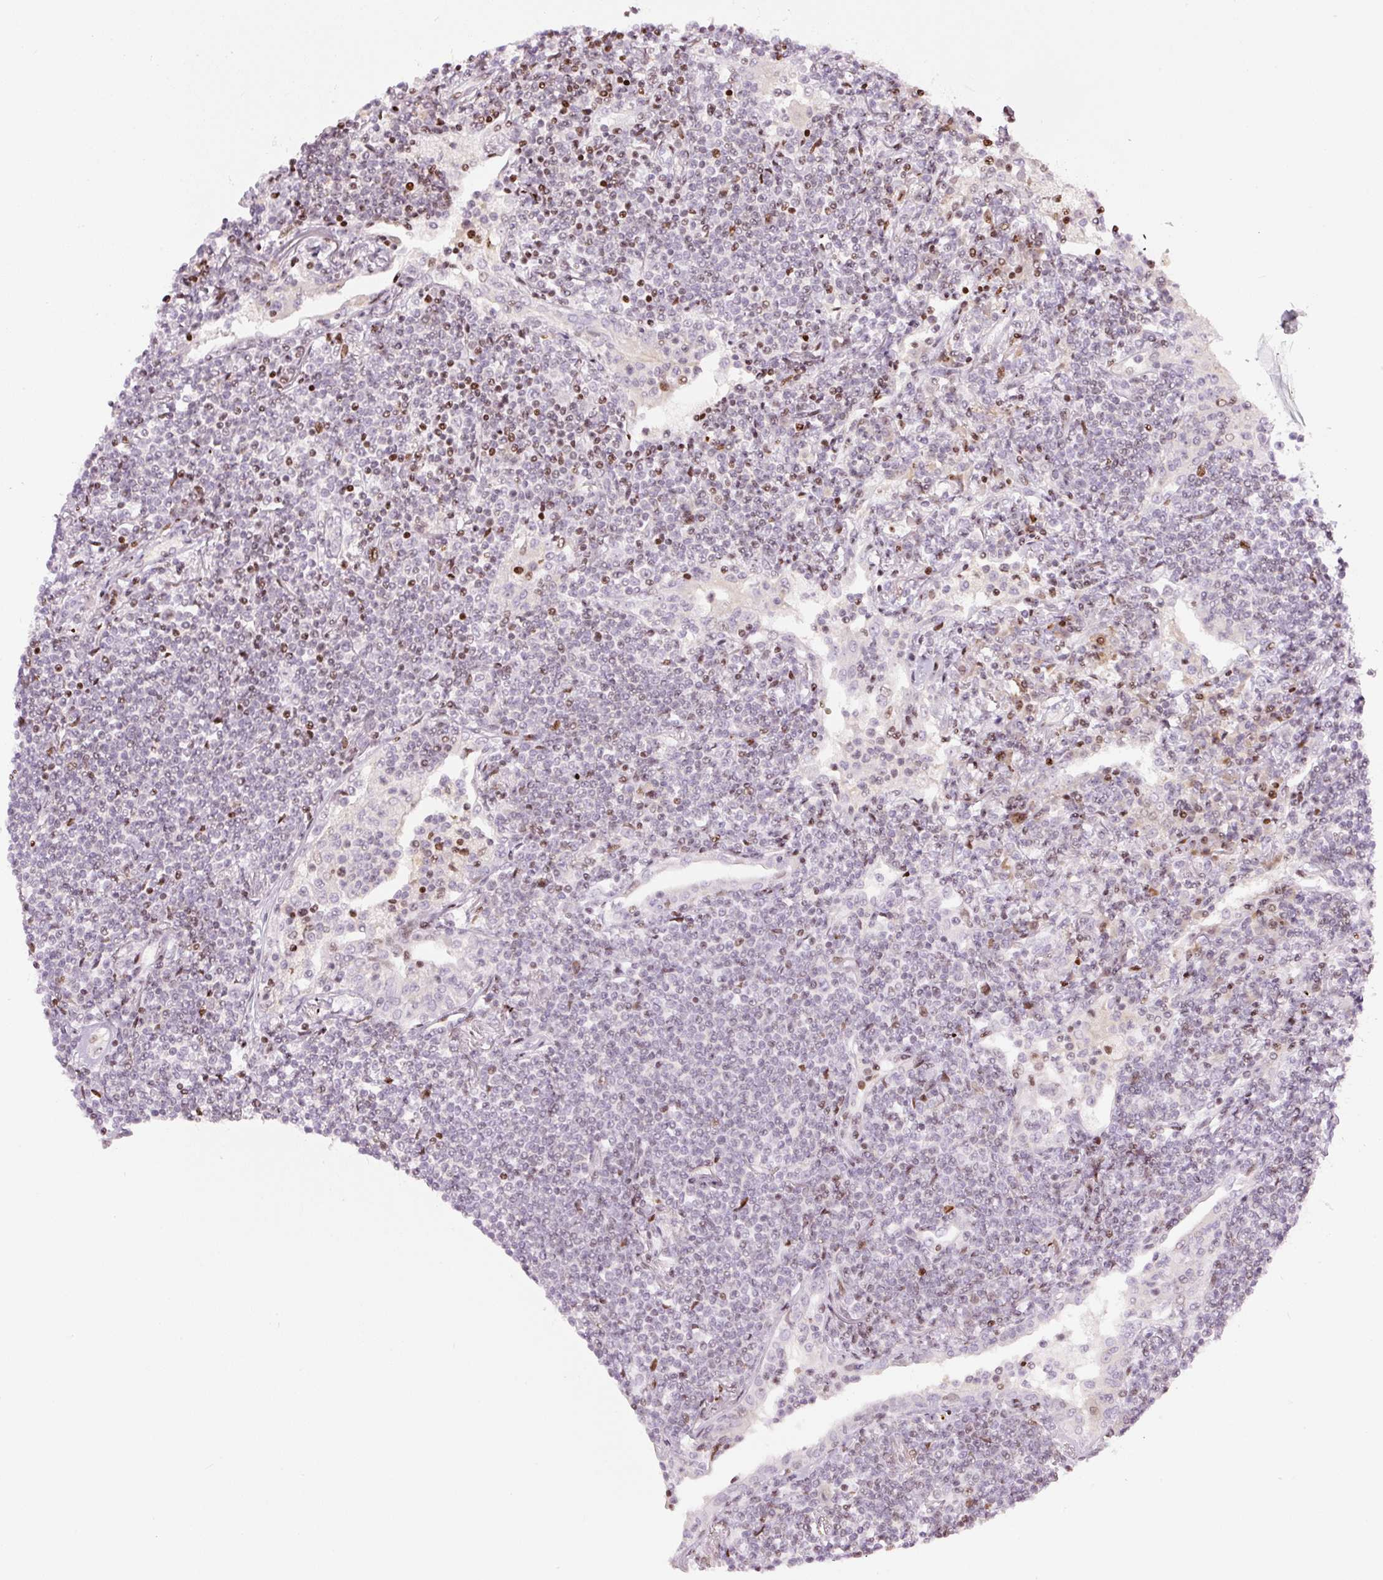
{"staining": {"intensity": "moderate", "quantity": "25%-75%", "location": "nuclear"}, "tissue": "lymphoma", "cell_type": "Tumor cells", "image_type": "cancer", "snomed": [{"axis": "morphology", "description": "Malignant lymphoma, non-Hodgkin's type, Low grade"}, {"axis": "topography", "description": "Lung"}], "caption": "An image of human low-grade malignant lymphoma, non-Hodgkin's type stained for a protein reveals moderate nuclear brown staining in tumor cells.", "gene": "TMEM177", "patient": {"sex": "female", "age": 71}}